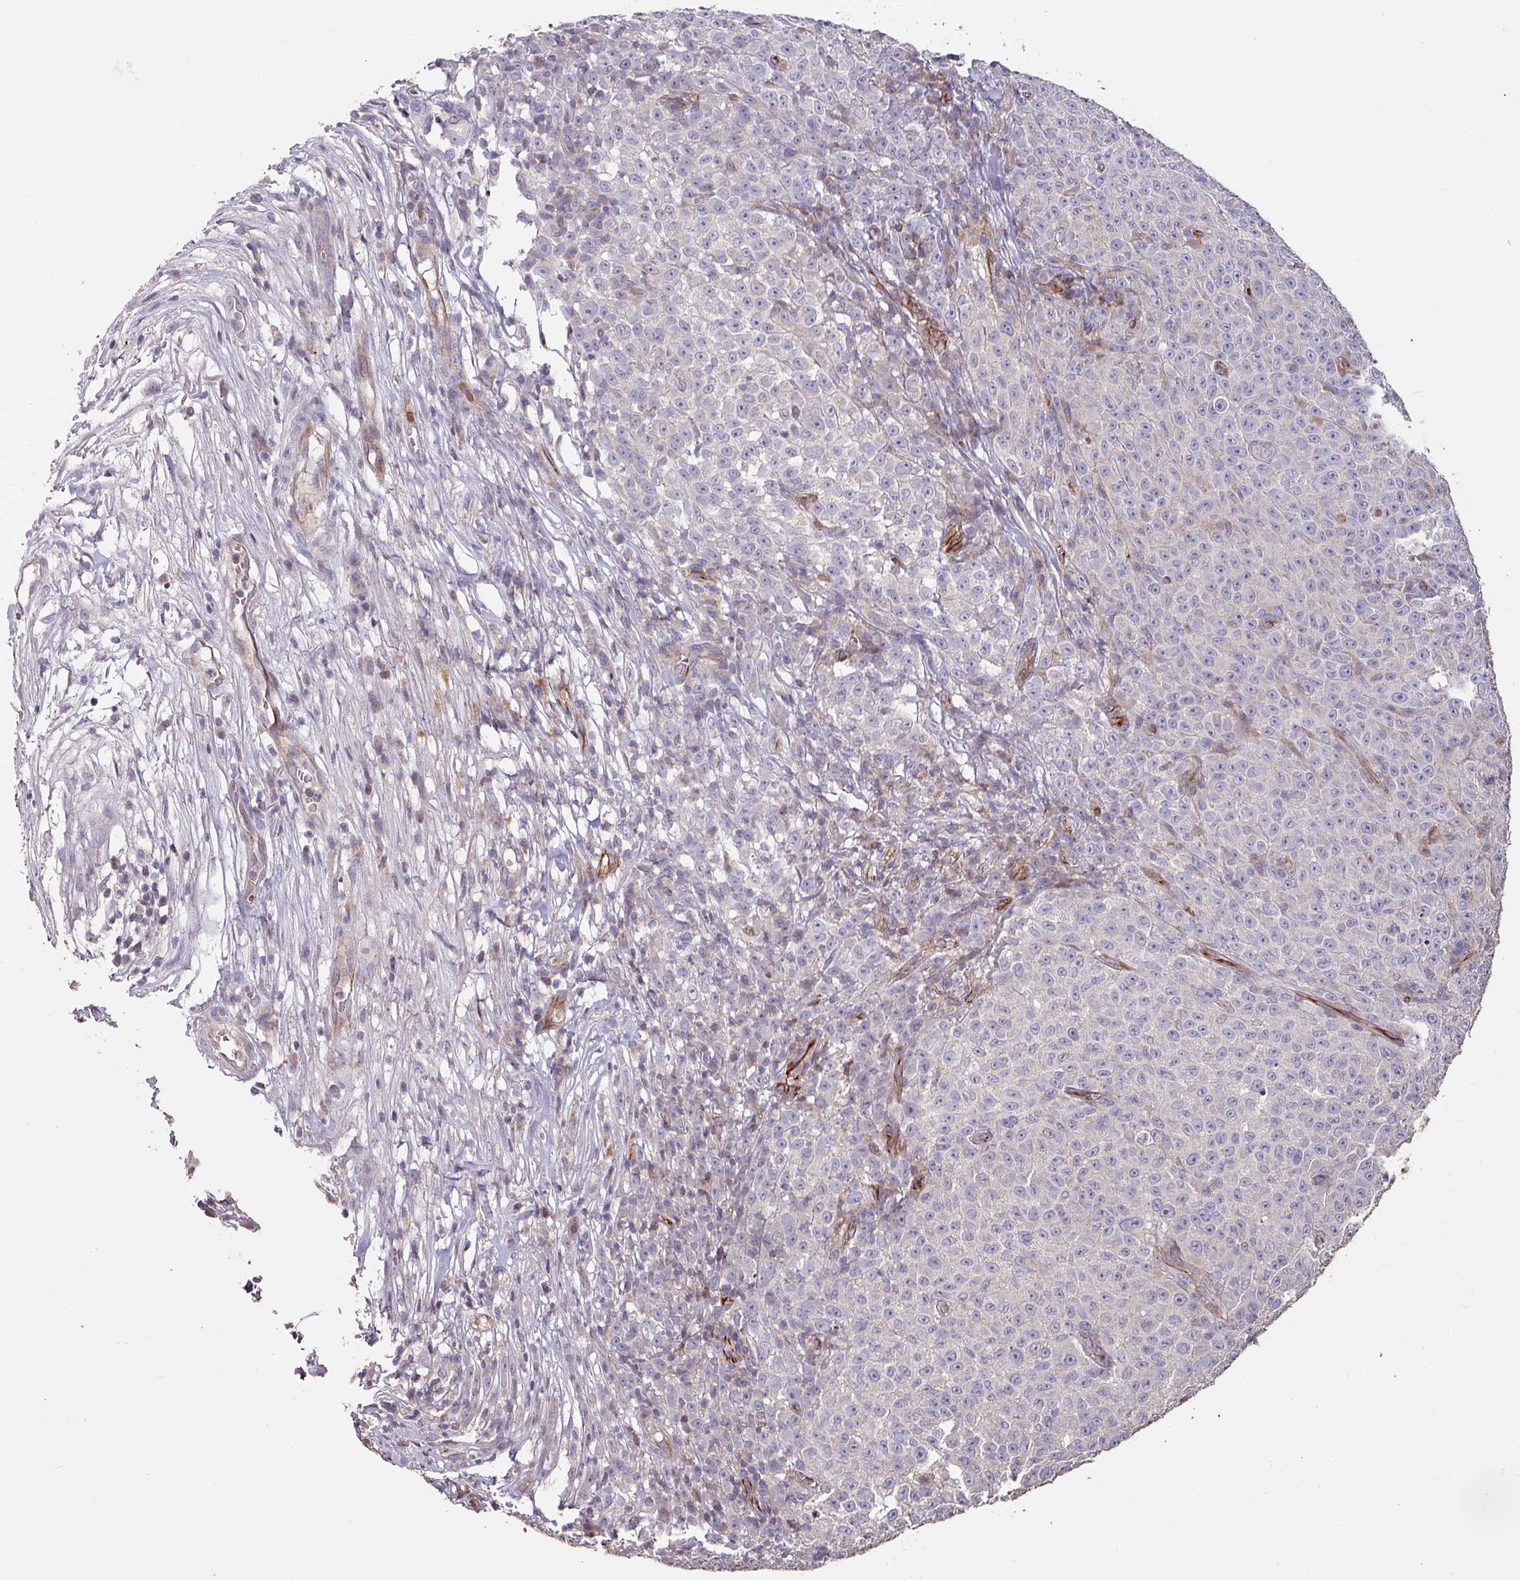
{"staining": {"intensity": "negative", "quantity": "none", "location": "none"}, "tissue": "melanoma", "cell_type": "Tumor cells", "image_type": "cancer", "snomed": [{"axis": "morphology", "description": "Malignant melanoma, NOS"}, {"axis": "topography", "description": "Skin"}], "caption": "An immunohistochemistry micrograph of malignant melanoma is shown. There is no staining in tumor cells of malignant melanoma. Nuclei are stained in blue.", "gene": "RPL23A", "patient": {"sex": "female", "age": 82}}